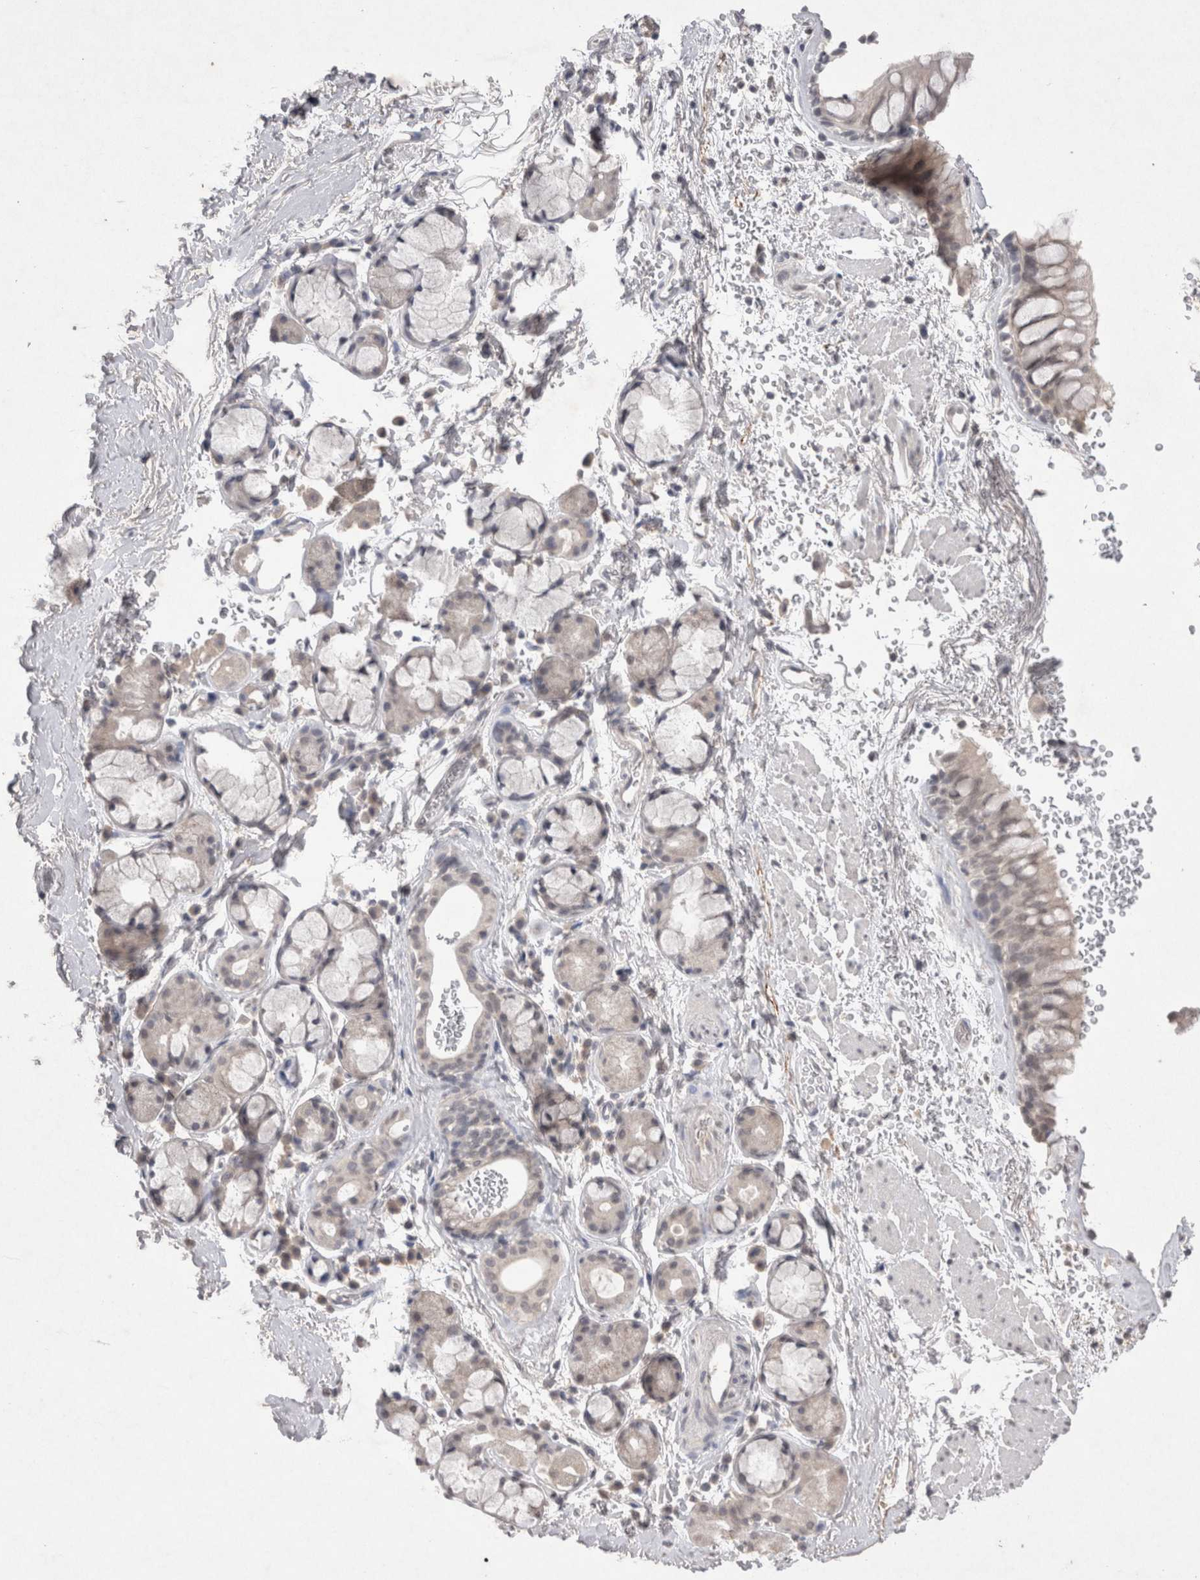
{"staining": {"intensity": "weak", "quantity": "<25%", "location": "cytoplasmic/membranous"}, "tissue": "bronchus", "cell_type": "Respiratory epithelial cells", "image_type": "normal", "snomed": [{"axis": "morphology", "description": "Normal tissue, NOS"}, {"axis": "topography", "description": "Cartilage tissue"}, {"axis": "topography", "description": "Bronchus"}], "caption": "A high-resolution photomicrograph shows IHC staining of normal bronchus, which exhibits no significant positivity in respiratory epithelial cells. (DAB (3,3'-diaminobenzidine) IHC visualized using brightfield microscopy, high magnification).", "gene": "LYVE1", "patient": {"sex": "female", "age": 53}}